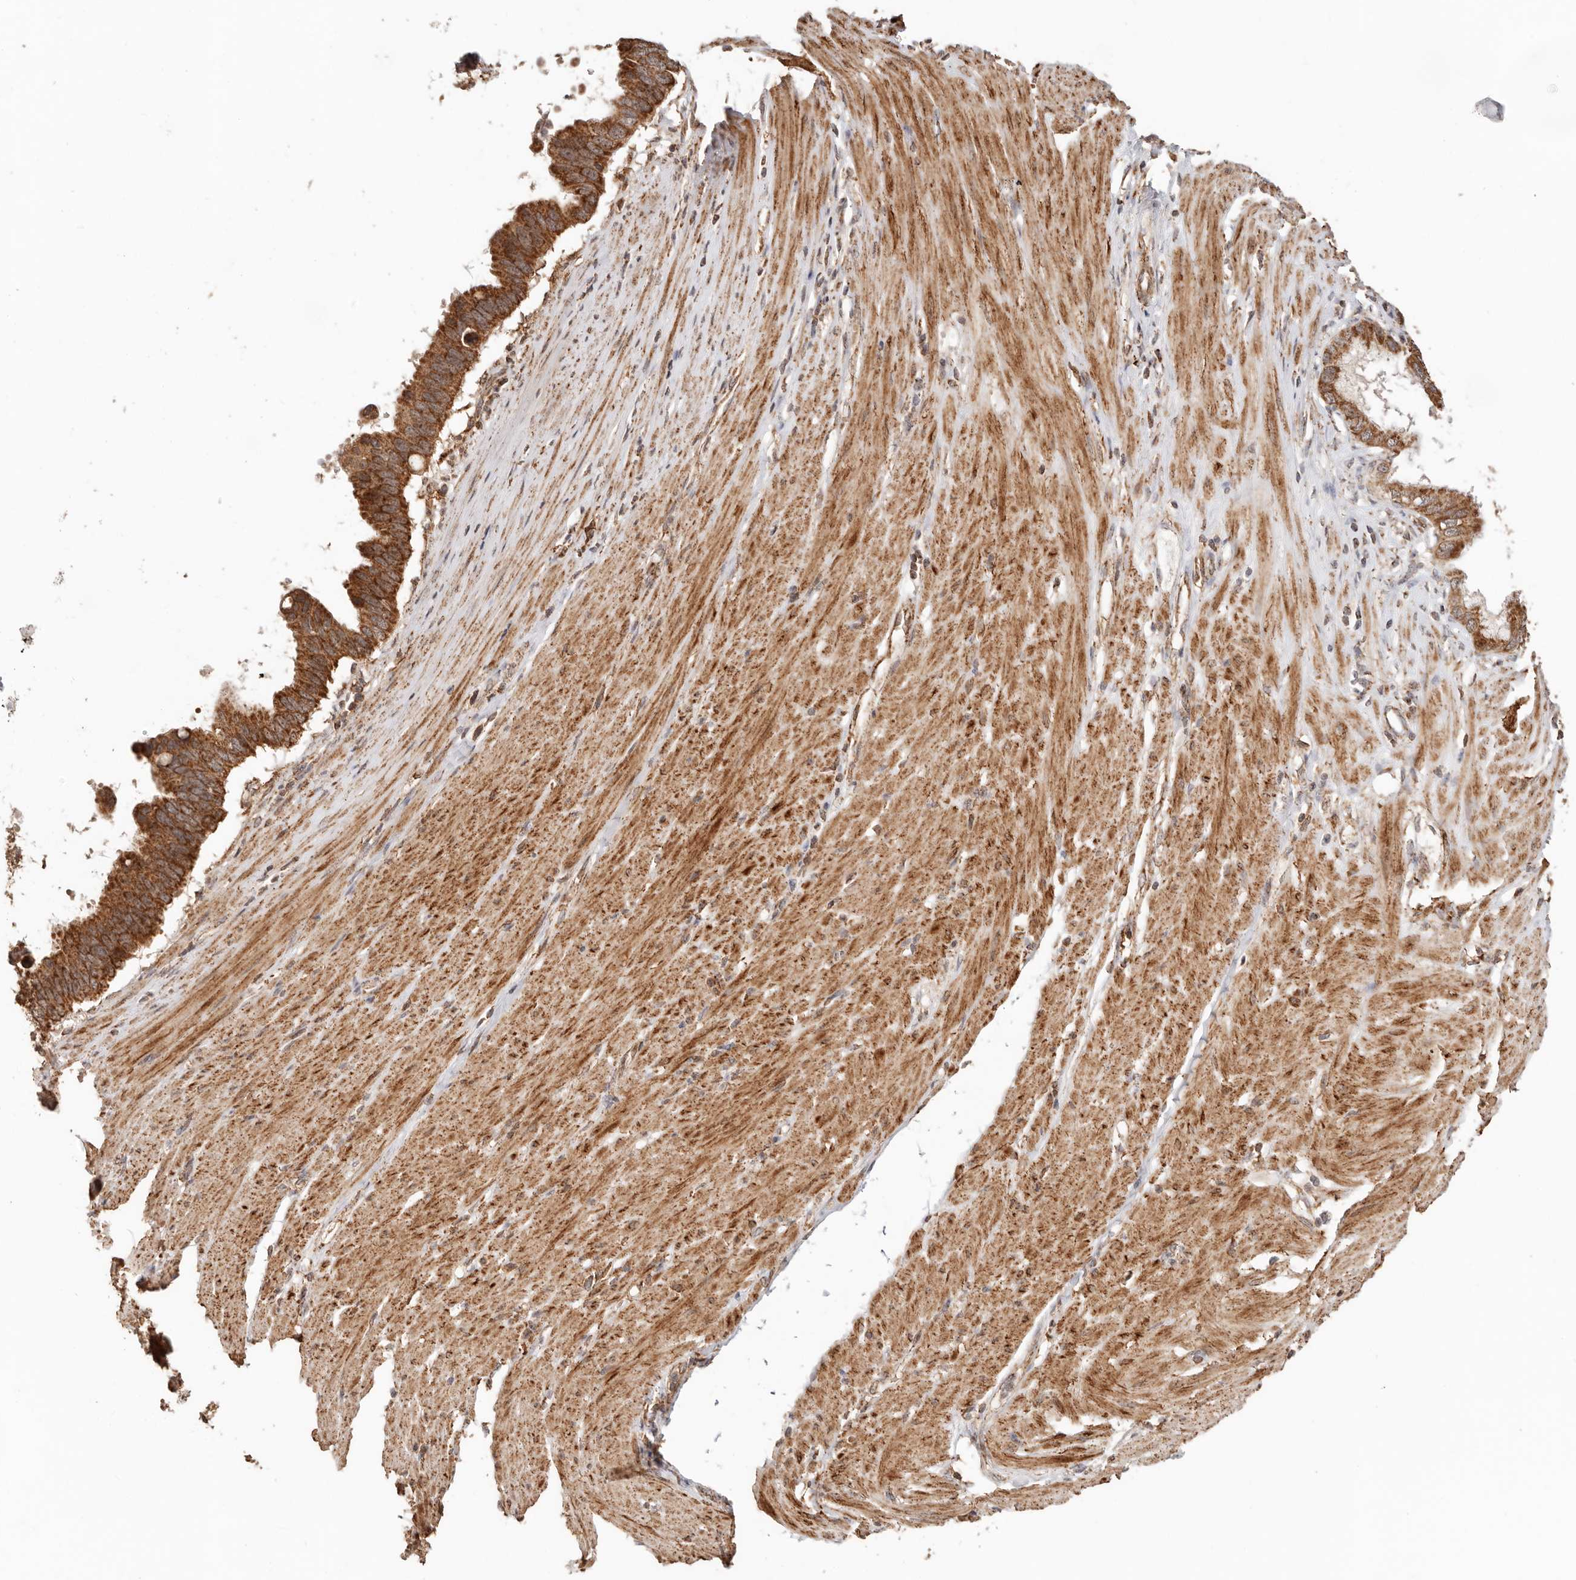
{"staining": {"intensity": "strong", "quantity": ">75%", "location": "cytoplasmic/membranous"}, "tissue": "pancreatic cancer", "cell_type": "Tumor cells", "image_type": "cancer", "snomed": [{"axis": "morphology", "description": "Adenocarcinoma, NOS"}, {"axis": "topography", "description": "Pancreas"}], "caption": "Immunohistochemistry staining of pancreatic cancer, which exhibits high levels of strong cytoplasmic/membranous staining in about >75% of tumor cells indicating strong cytoplasmic/membranous protein staining. The staining was performed using DAB (brown) for protein detection and nuclei were counterstained in hematoxylin (blue).", "gene": "NDUFB11", "patient": {"sex": "female", "age": 56}}